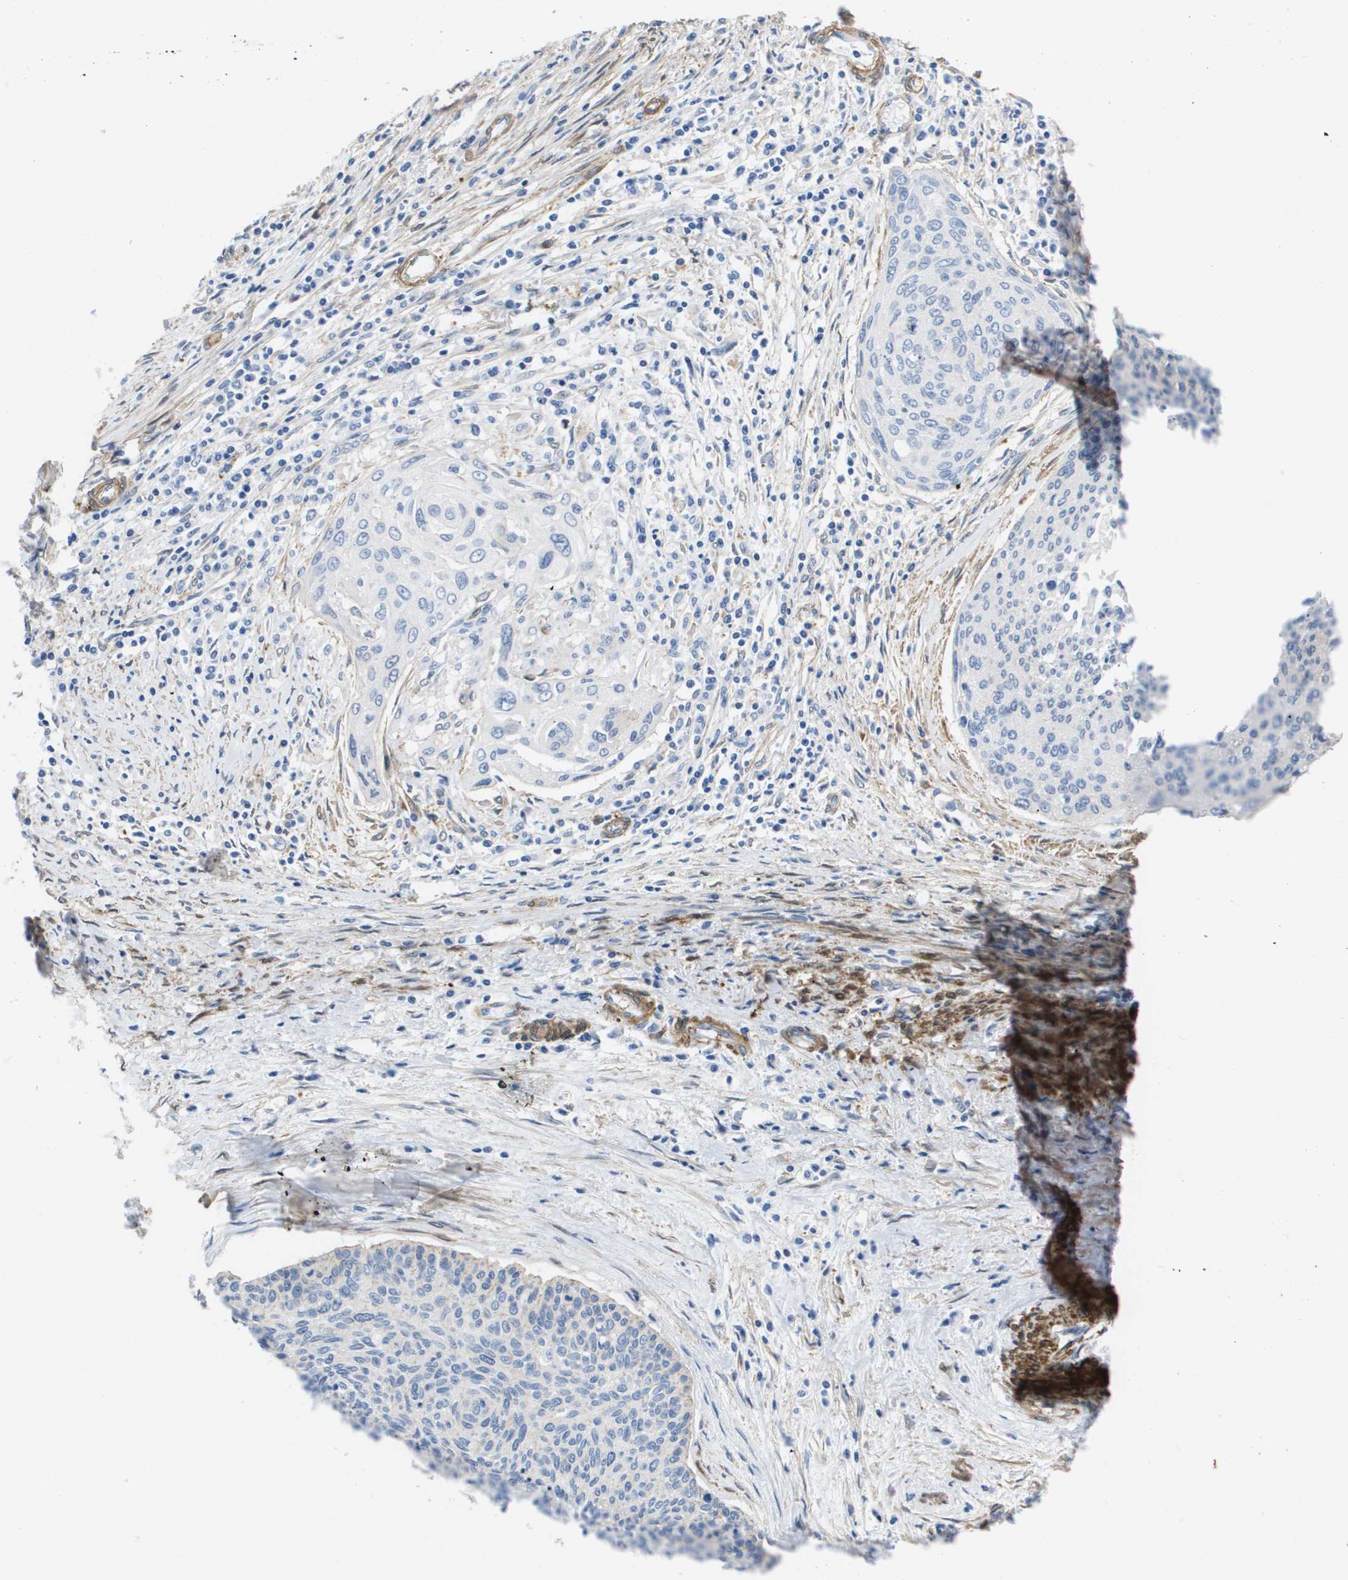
{"staining": {"intensity": "negative", "quantity": "none", "location": "none"}, "tissue": "cervical cancer", "cell_type": "Tumor cells", "image_type": "cancer", "snomed": [{"axis": "morphology", "description": "Squamous cell carcinoma, NOS"}, {"axis": "topography", "description": "Cervix"}], "caption": "This is an IHC histopathology image of cervical cancer. There is no staining in tumor cells.", "gene": "LPP", "patient": {"sex": "female", "age": 55}}